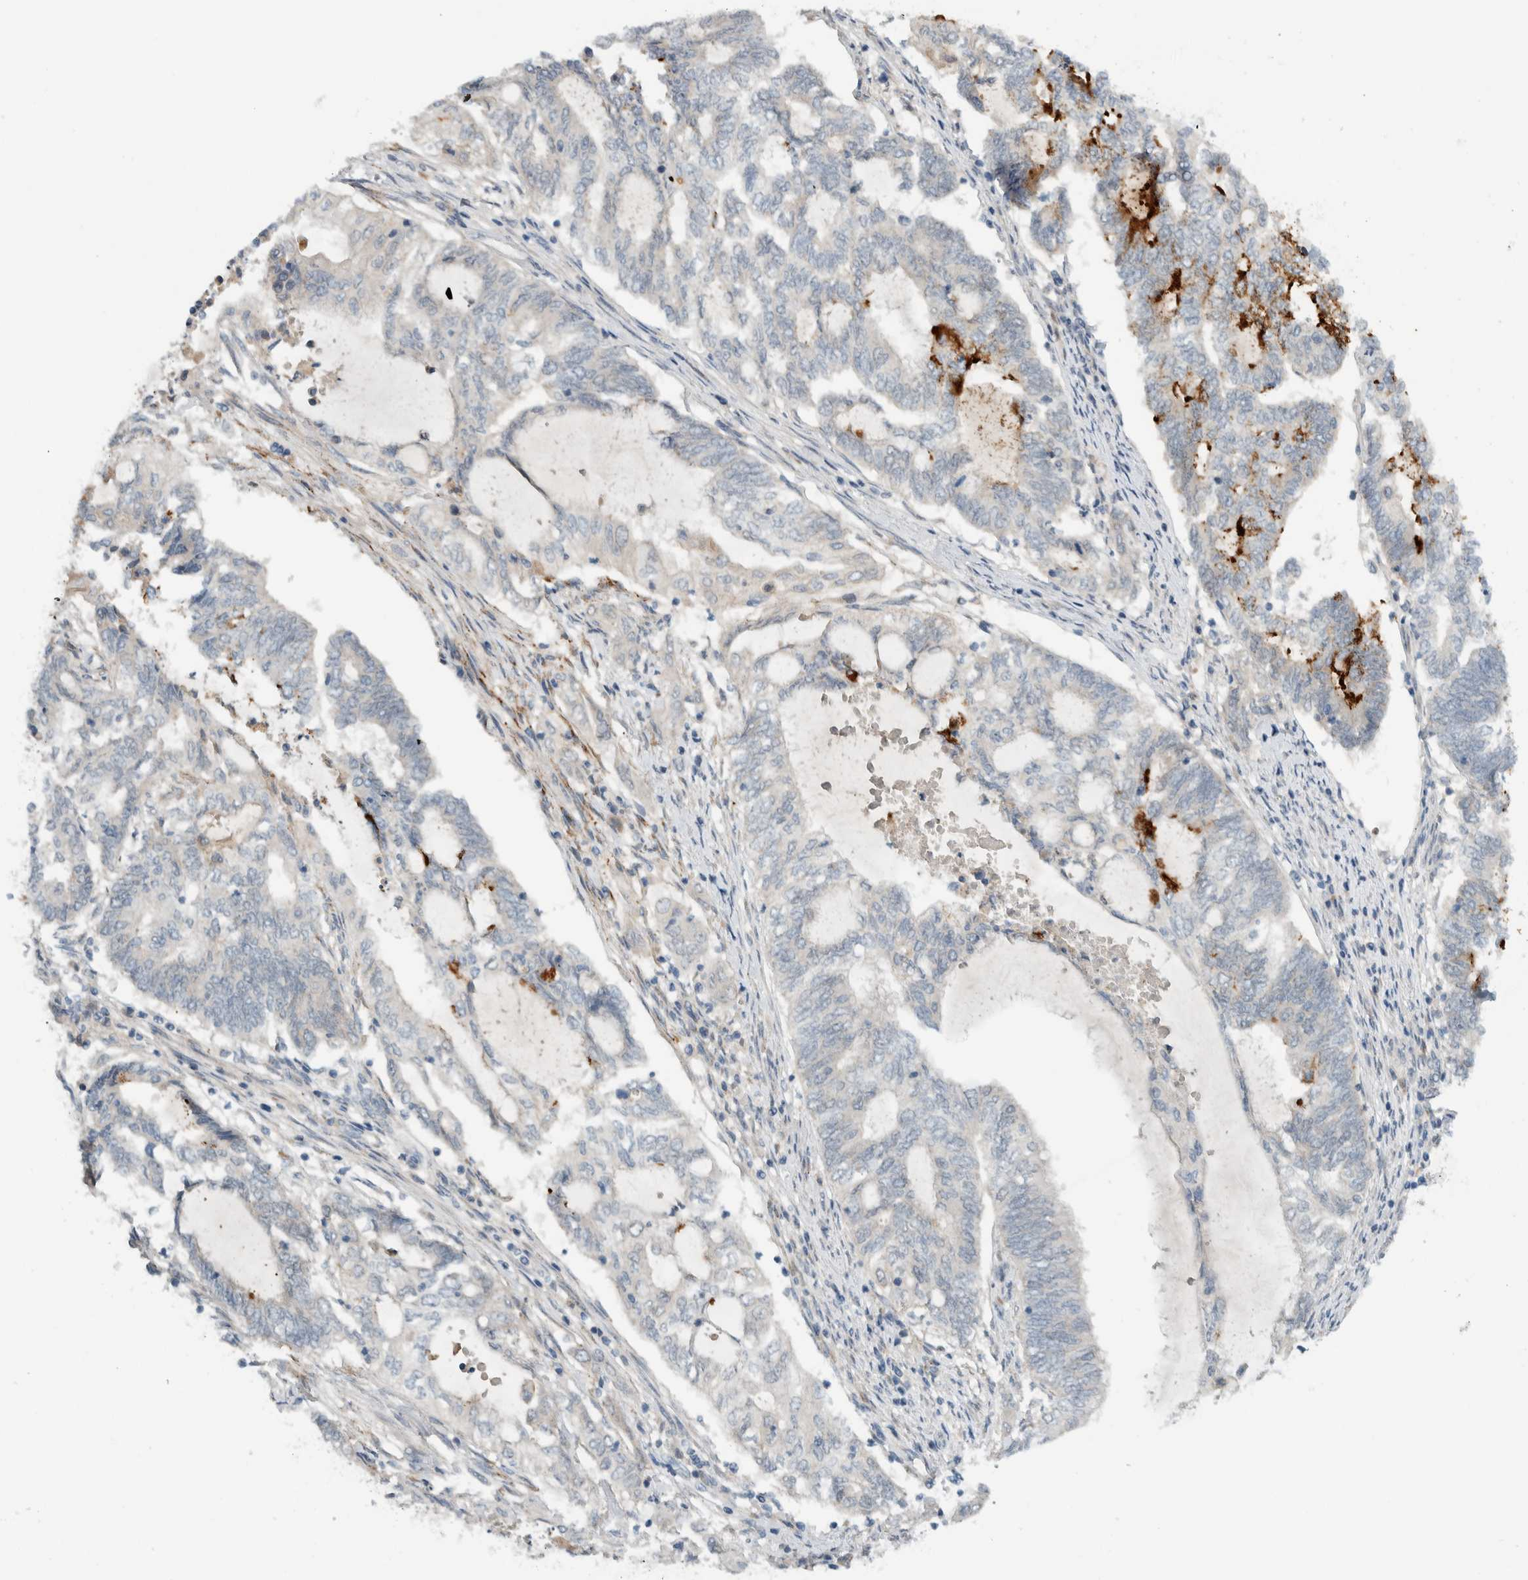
{"staining": {"intensity": "moderate", "quantity": "<25%", "location": "cytoplasmic/membranous"}, "tissue": "endometrial cancer", "cell_type": "Tumor cells", "image_type": "cancer", "snomed": [{"axis": "morphology", "description": "Adenocarcinoma, NOS"}, {"axis": "topography", "description": "Uterus"}, {"axis": "topography", "description": "Endometrium"}], "caption": "Brown immunohistochemical staining in human endometrial cancer (adenocarcinoma) reveals moderate cytoplasmic/membranous staining in approximately <25% of tumor cells.", "gene": "MPRIP", "patient": {"sex": "female", "age": 70}}